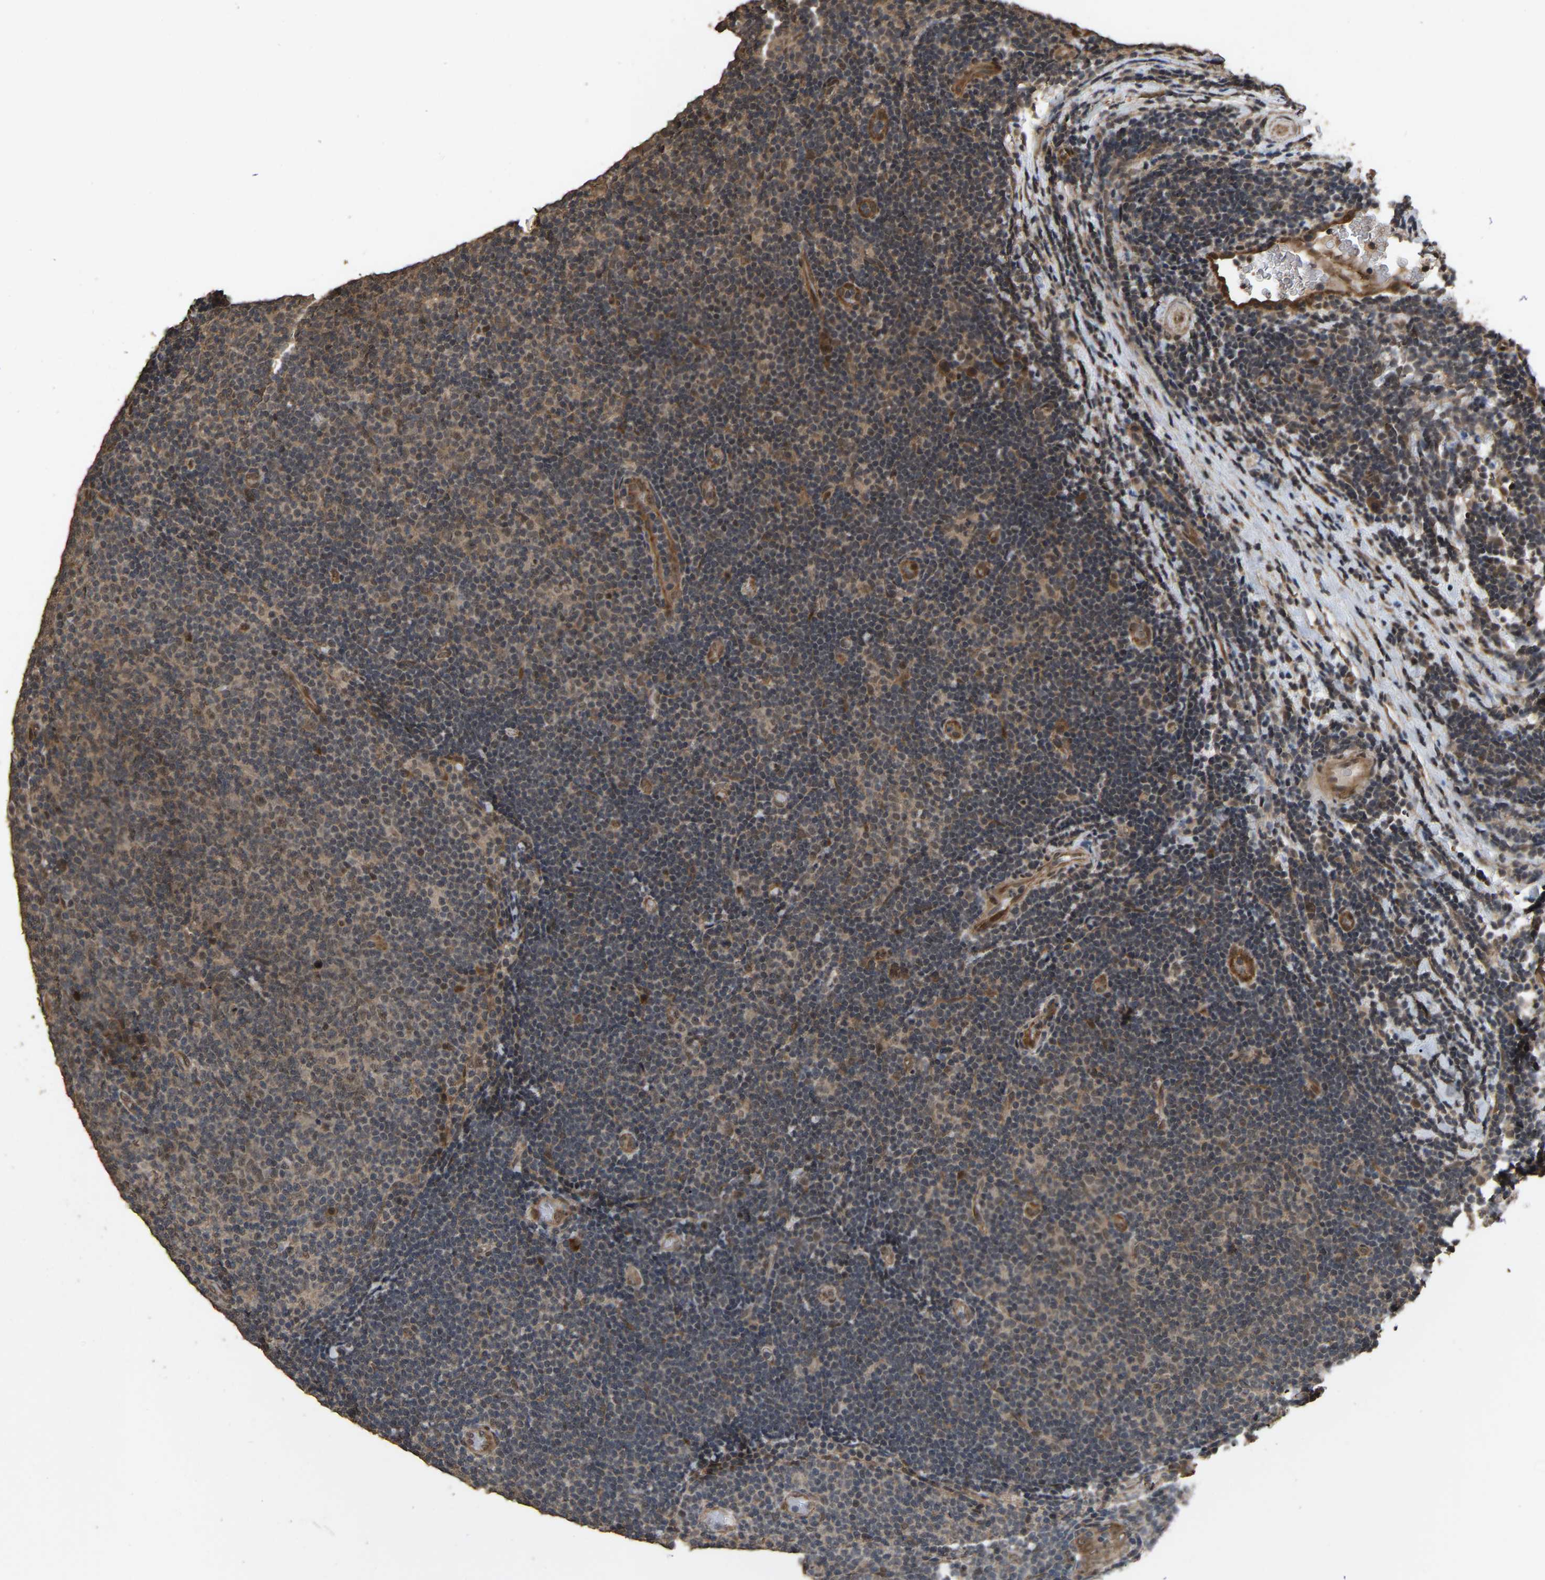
{"staining": {"intensity": "weak", "quantity": ">75%", "location": "cytoplasmic/membranous"}, "tissue": "lymphoma", "cell_type": "Tumor cells", "image_type": "cancer", "snomed": [{"axis": "morphology", "description": "Malignant lymphoma, non-Hodgkin's type, Low grade"}, {"axis": "topography", "description": "Lymph node"}], "caption": "High-magnification brightfield microscopy of malignant lymphoma, non-Hodgkin's type (low-grade) stained with DAB (brown) and counterstained with hematoxylin (blue). tumor cells exhibit weak cytoplasmic/membranous positivity is appreciated in approximately>75% of cells. (Brightfield microscopy of DAB IHC at high magnification).", "gene": "ARHGAP23", "patient": {"sex": "male", "age": 83}}